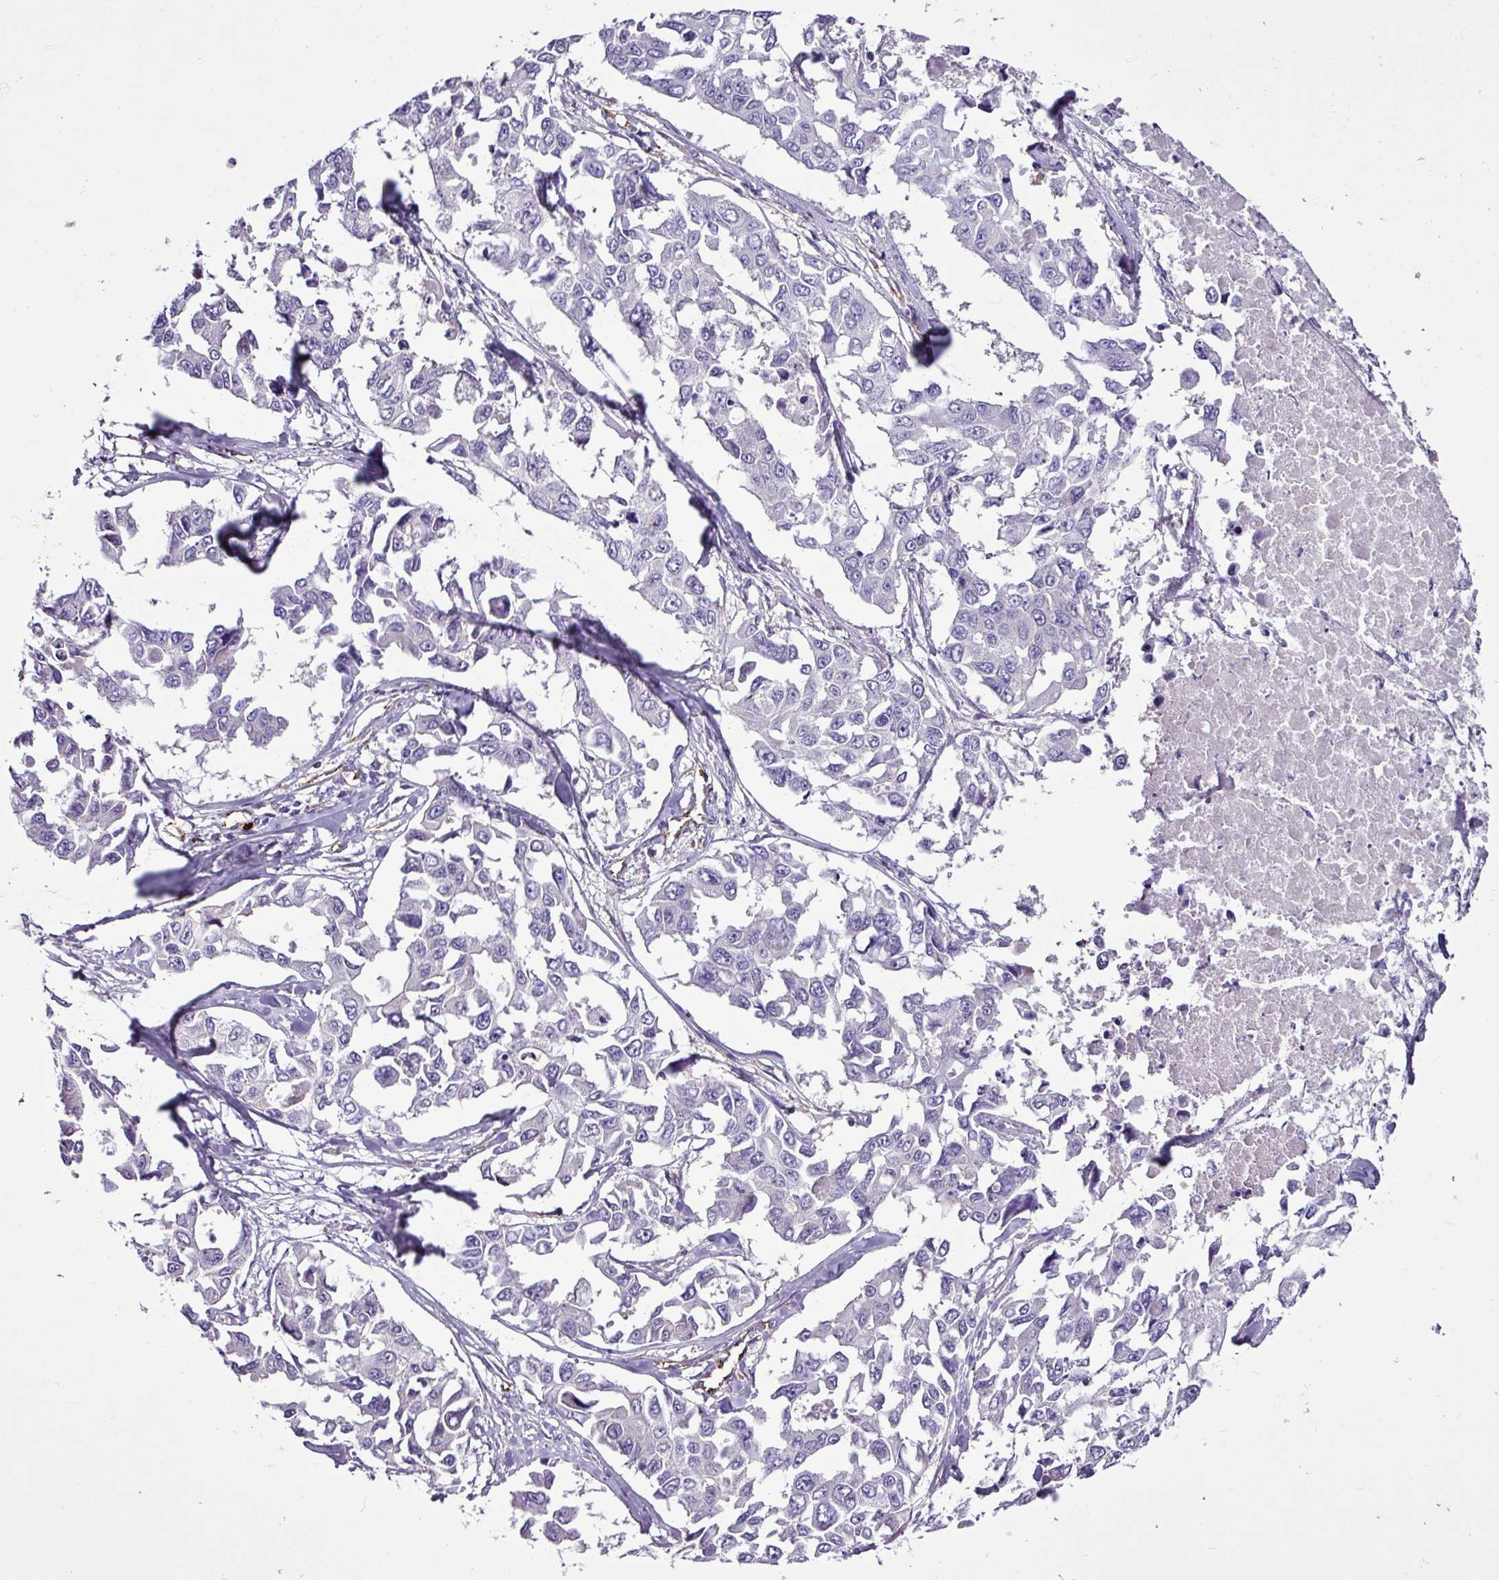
{"staining": {"intensity": "negative", "quantity": "none", "location": "none"}, "tissue": "lung cancer", "cell_type": "Tumor cells", "image_type": "cancer", "snomed": [{"axis": "morphology", "description": "Adenocarcinoma, NOS"}, {"axis": "topography", "description": "Lung"}], "caption": "The image reveals no significant positivity in tumor cells of lung cancer.", "gene": "EME2", "patient": {"sex": "male", "age": 64}}